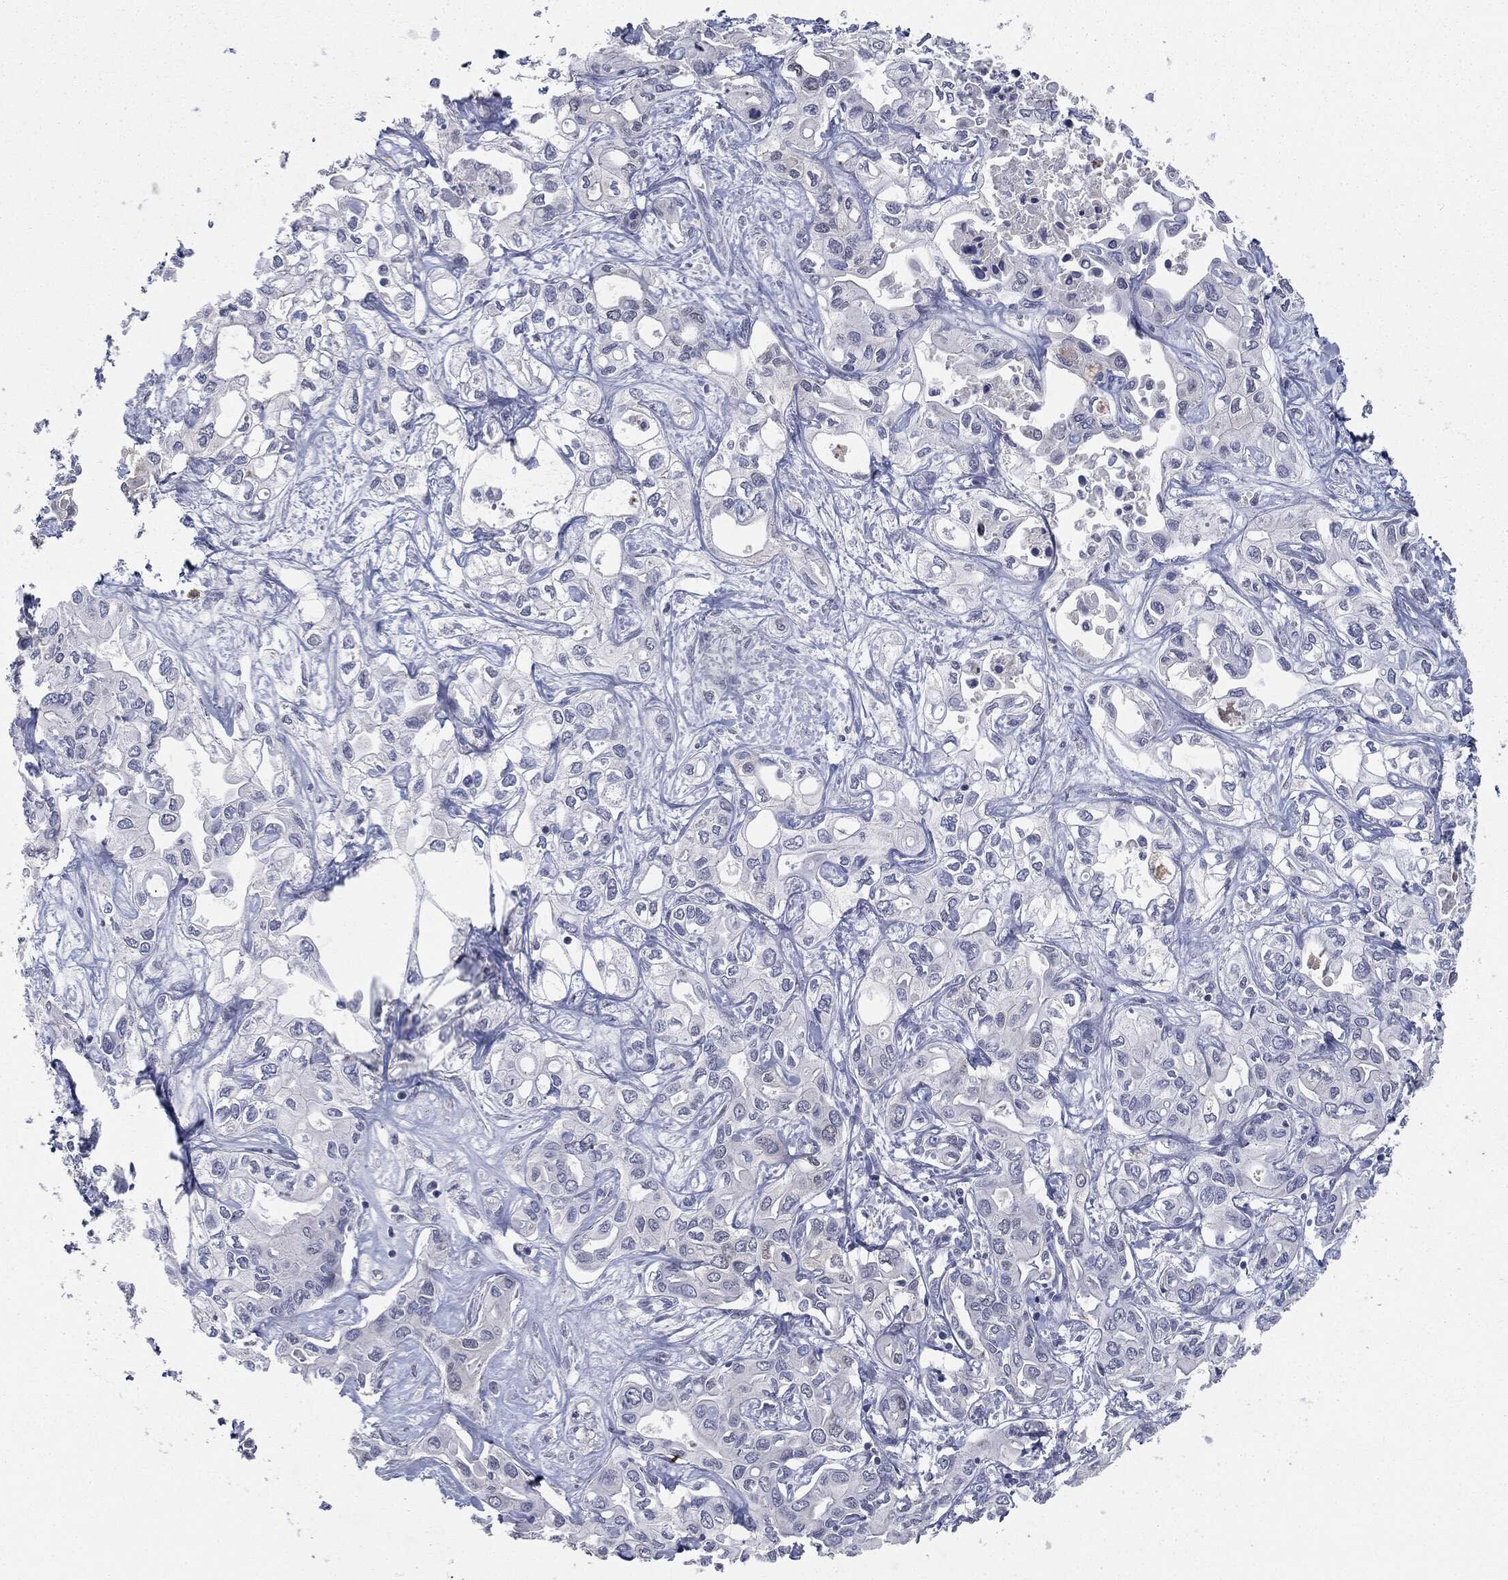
{"staining": {"intensity": "negative", "quantity": "none", "location": "none"}, "tissue": "liver cancer", "cell_type": "Tumor cells", "image_type": "cancer", "snomed": [{"axis": "morphology", "description": "Cholangiocarcinoma"}, {"axis": "topography", "description": "Liver"}], "caption": "A high-resolution micrograph shows IHC staining of liver cancer (cholangiocarcinoma), which exhibits no significant expression in tumor cells.", "gene": "SLC2A2", "patient": {"sex": "female", "age": 64}}